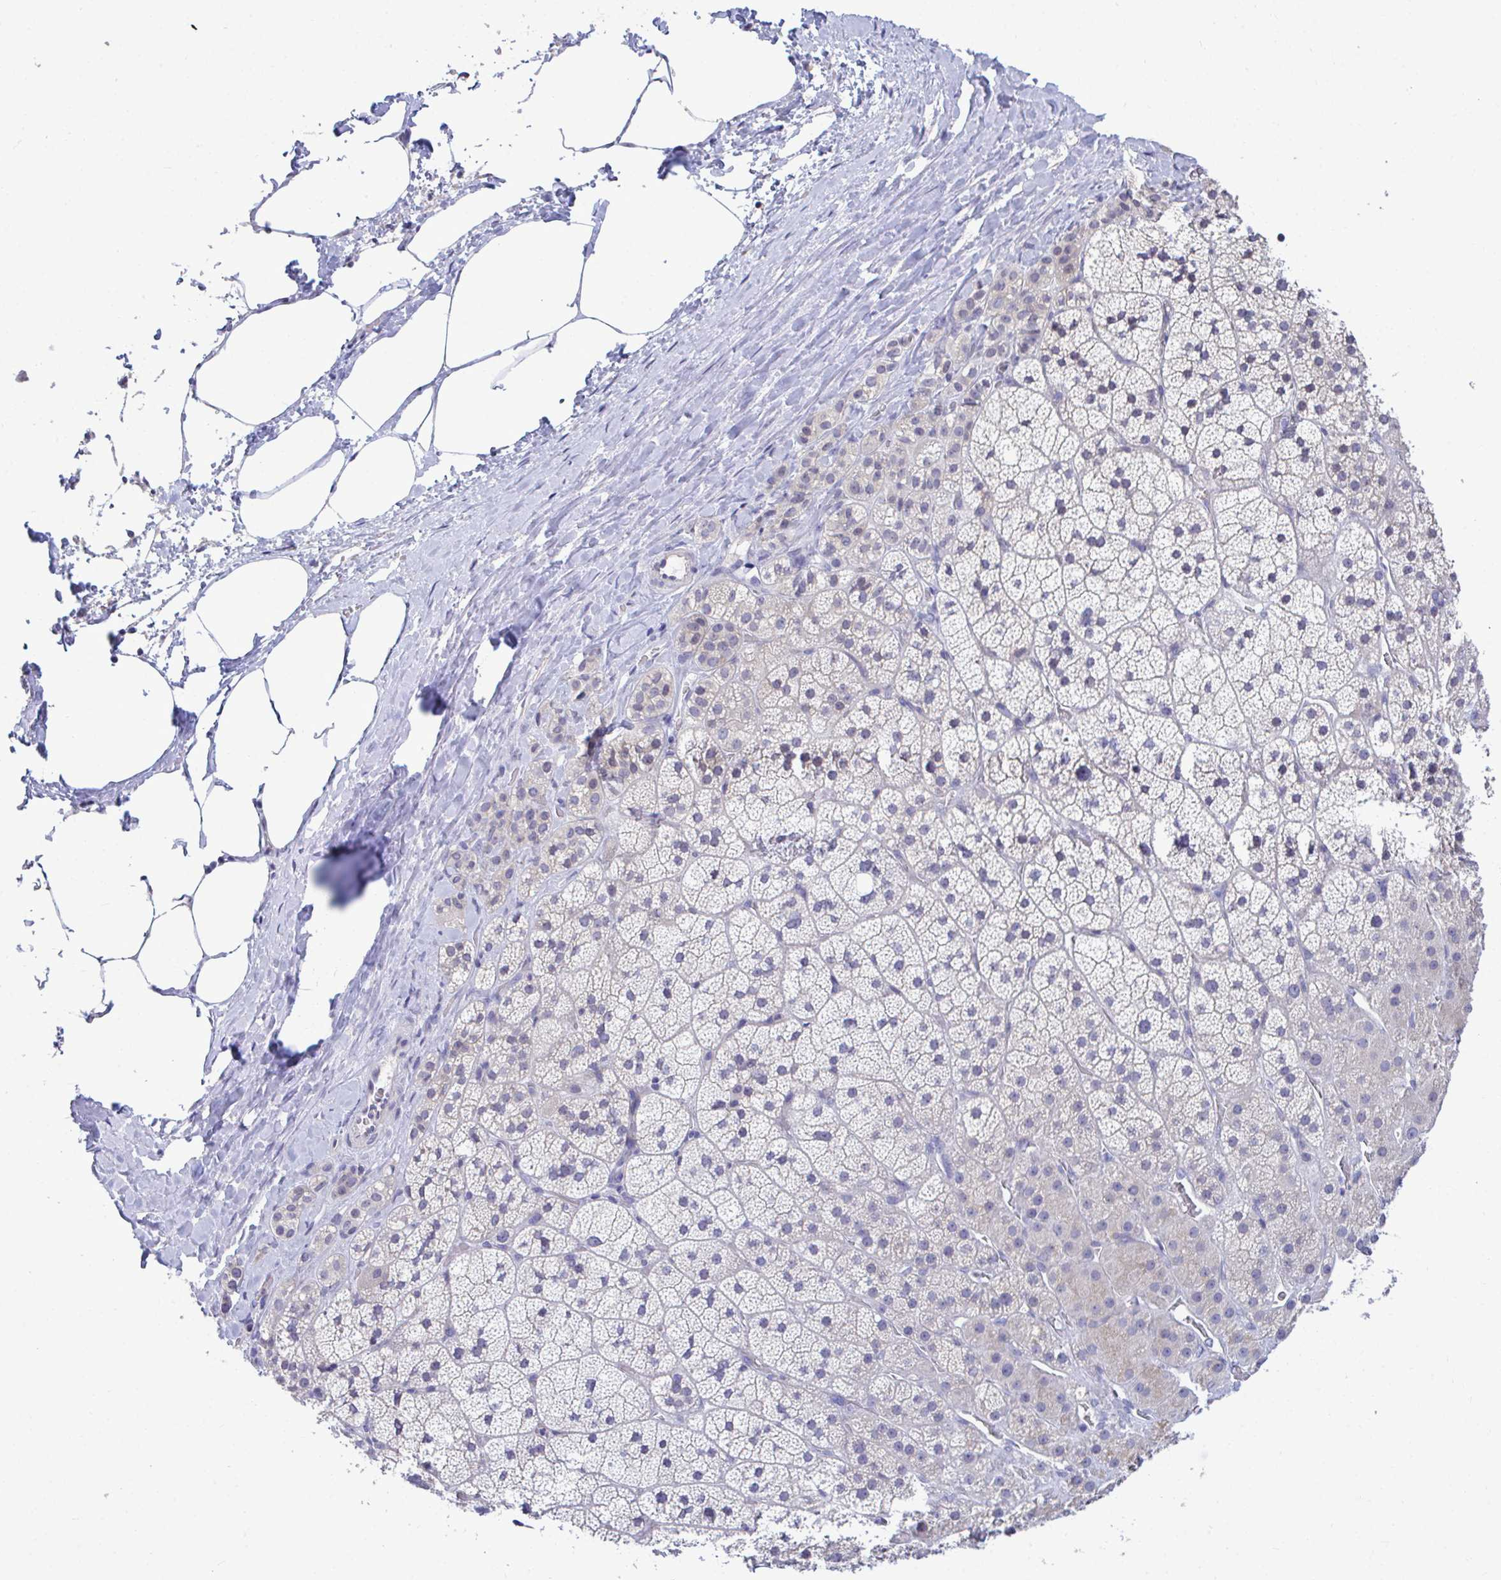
{"staining": {"intensity": "negative", "quantity": "none", "location": "none"}, "tissue": "adrenal gland", "cell_type": "Glandular cells", "image_type": "normal", "snomed": [{"axis": "morphology", "description": "Normal tissue, NOS"}, {"axis": "topography", "description": "Adrenal gland"}], "caption": "Human adrenal gland stained for a protein using IHC displays no staining in glandular cells.", "gene": "PIGK", "patient": {"sex": "male", "age": 57}}